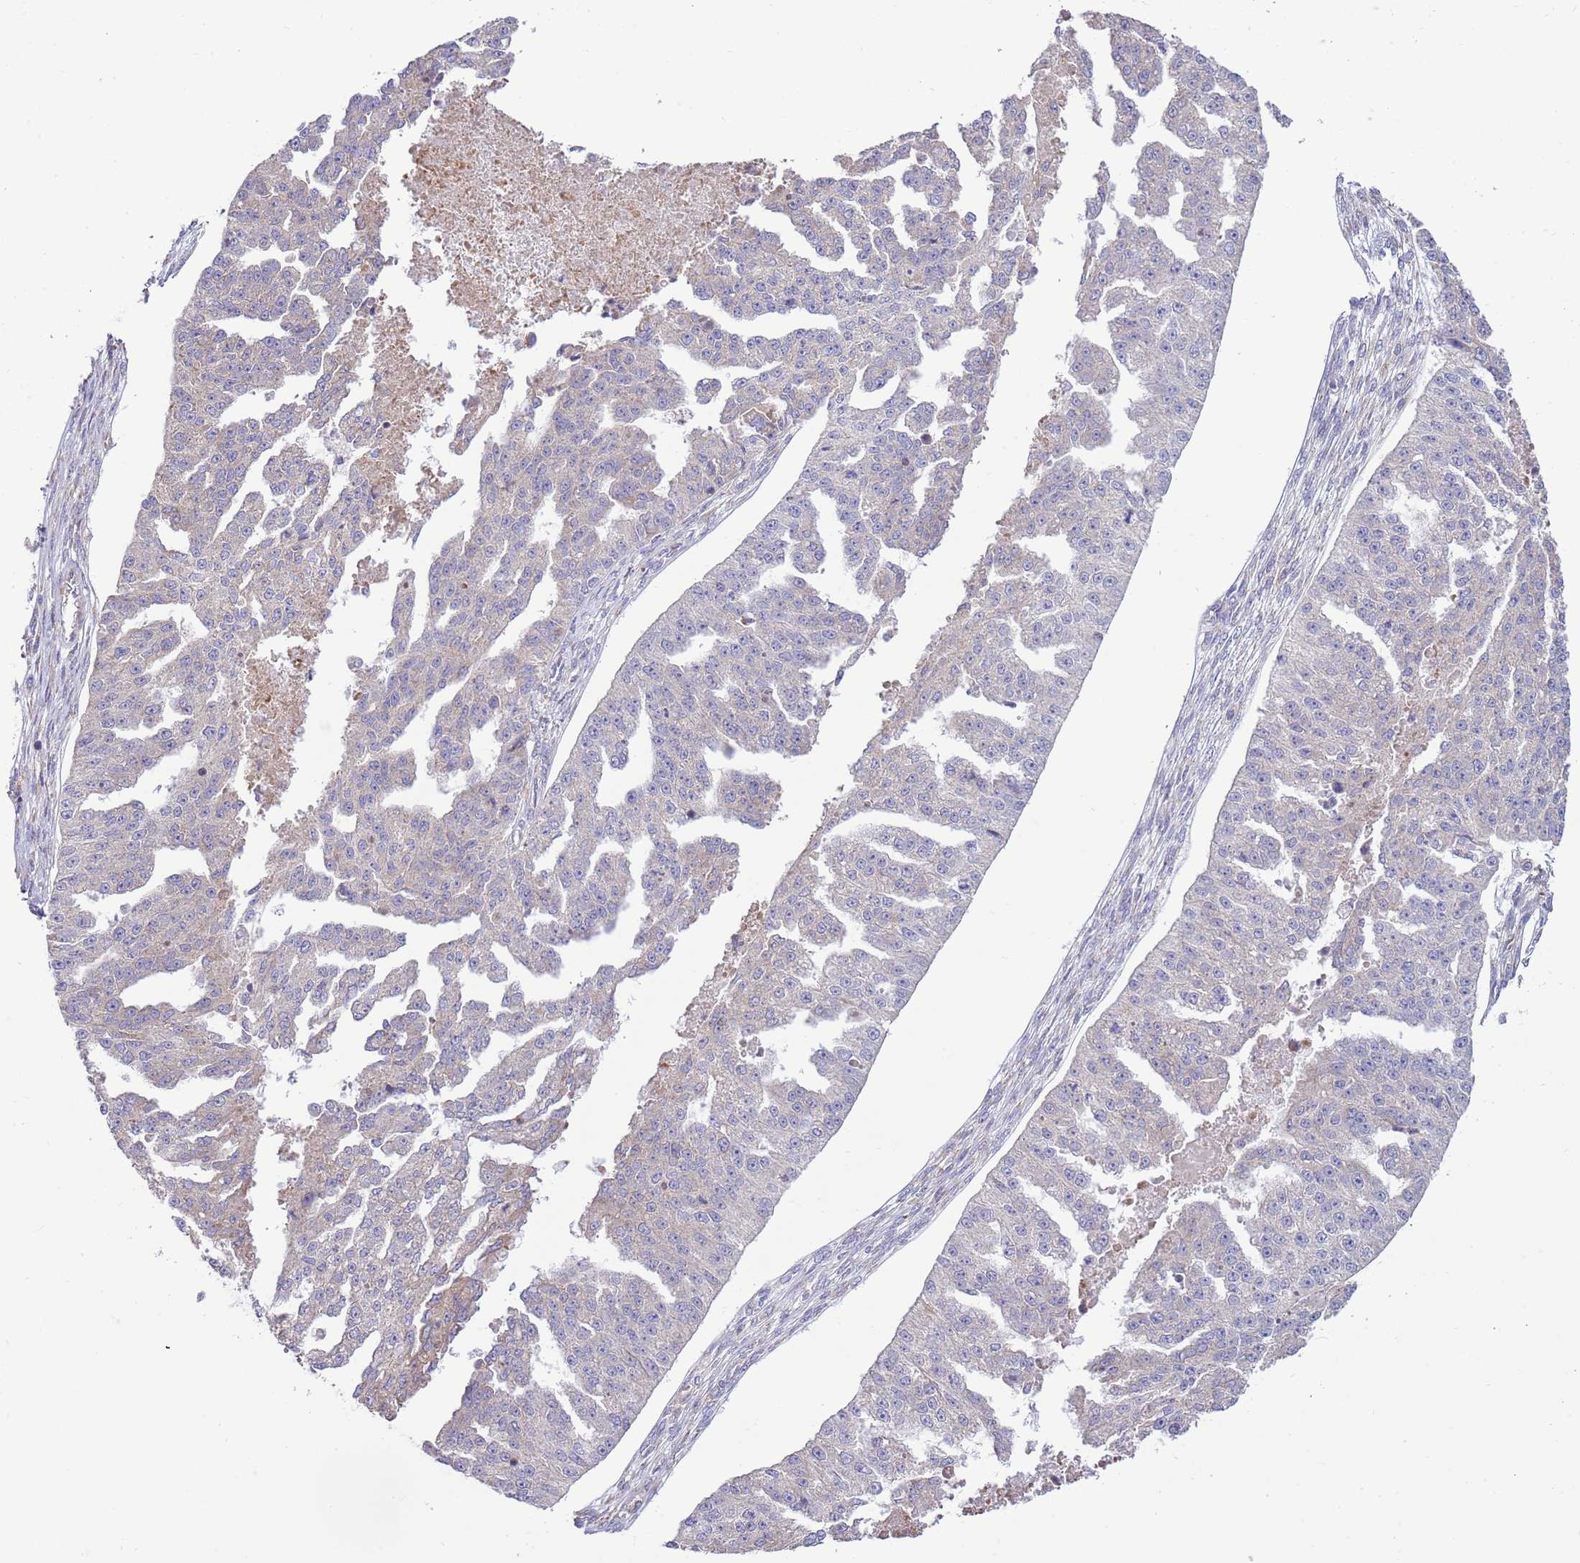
{"staining": {"intensity": "negative", "quantity": "none", "location": "none"}, "tissue": "ovarian cancer", "cell_type": "Tumor cells", "image_type": "cancer", "snomed": [{"axis": "morphology", "description": "Cystadenocarcinoma, serous, NOS"}, {"axis": "topography", "description": "Ovary"}], "caption": "Human ovarian cancer (serous cystadenocarcinoma) stained for a protein using immunohistochemistry (IHC) displays no positivity in tumor cells.", "gene": "DAND5", "patient": {"sex": "female", "age": 58}}